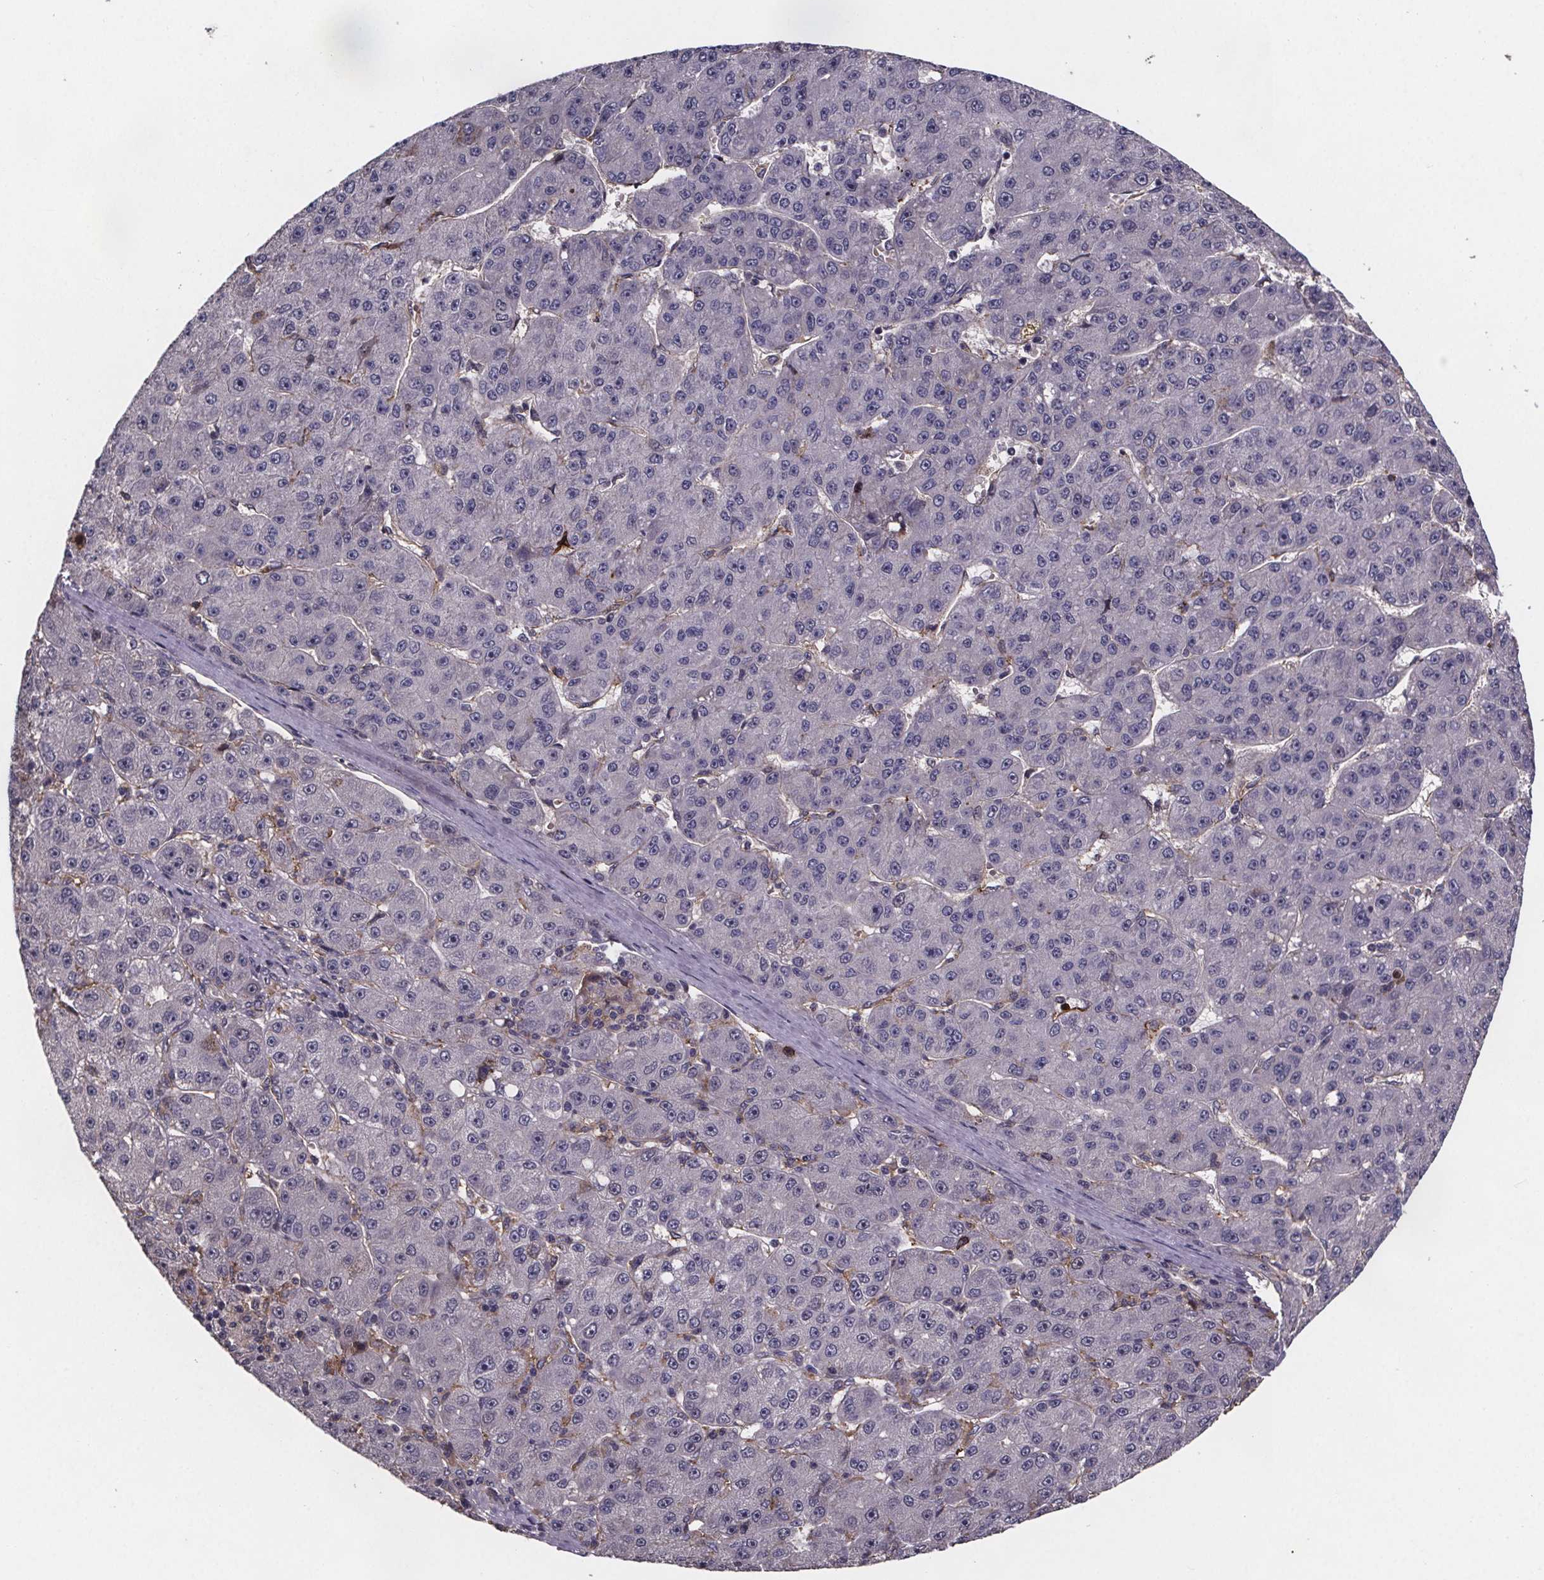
{"staining": {"intensity": "negative", "quantity": "none", "location": "none"}, "tissue": "liver cancer", "cell_type": "Tumor cells", "image_type": "cancer", "snomed": [{"axis": "morphology", "description": "Carcinoma, Hepatocellular, NOS"}, {"axis": "topography", "description": "Liver"}], "caption": "Hepatocellular carcinoma (liver) was stained to show a protein in brown. There is no significant positivity in tumor cells.", "gene": "FASTKD3", "patient": {"sex": "male", "age": 67}}